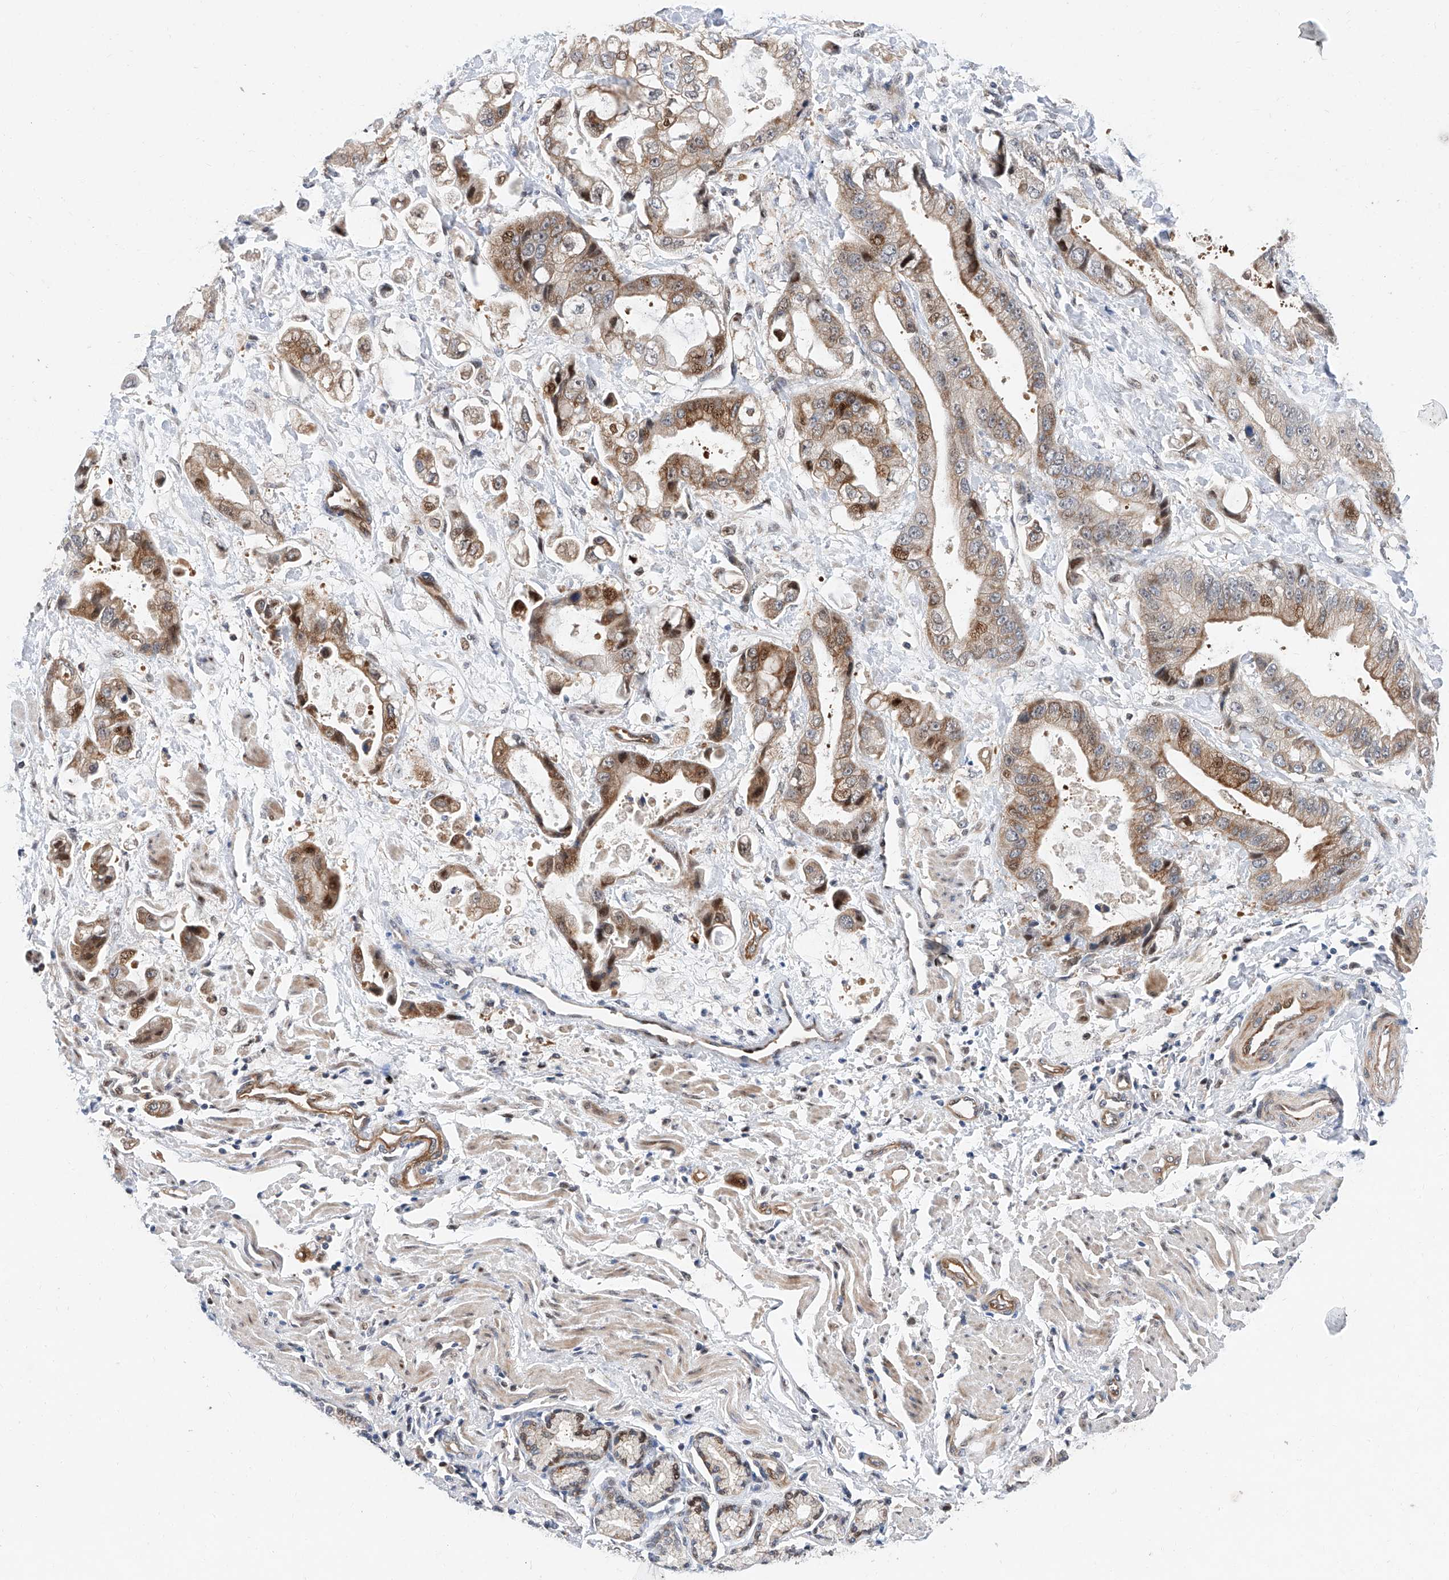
{"staining": {"intensity": "moderate", "quantity": "25%-75%", "location": "cytoplasmic/membranous,nuclear"}, "tissue": "stomach cancer", "cell_type": "Tumor cells", "image_type": "cancer", "snomed": [{"axis": "morphology", "description": "Adenocarcinoma, NOS"}, {"axis": "topography", "description": "Stomach"}], "caption": "Tumor cells reveal medium levels of moderate cytoplasmic/membranous and nuclear positivity in about 25%-75% of cells in human stomach adenocarcinoma. The staining is performed using DAB (3,3'-diaminobenzidine) brown chromogen to label protein expression. The nuclei are counter-stained blue using hematoxylin.", "gene": "FUCA2", "patient": {"sex": "male", "age": 62}}